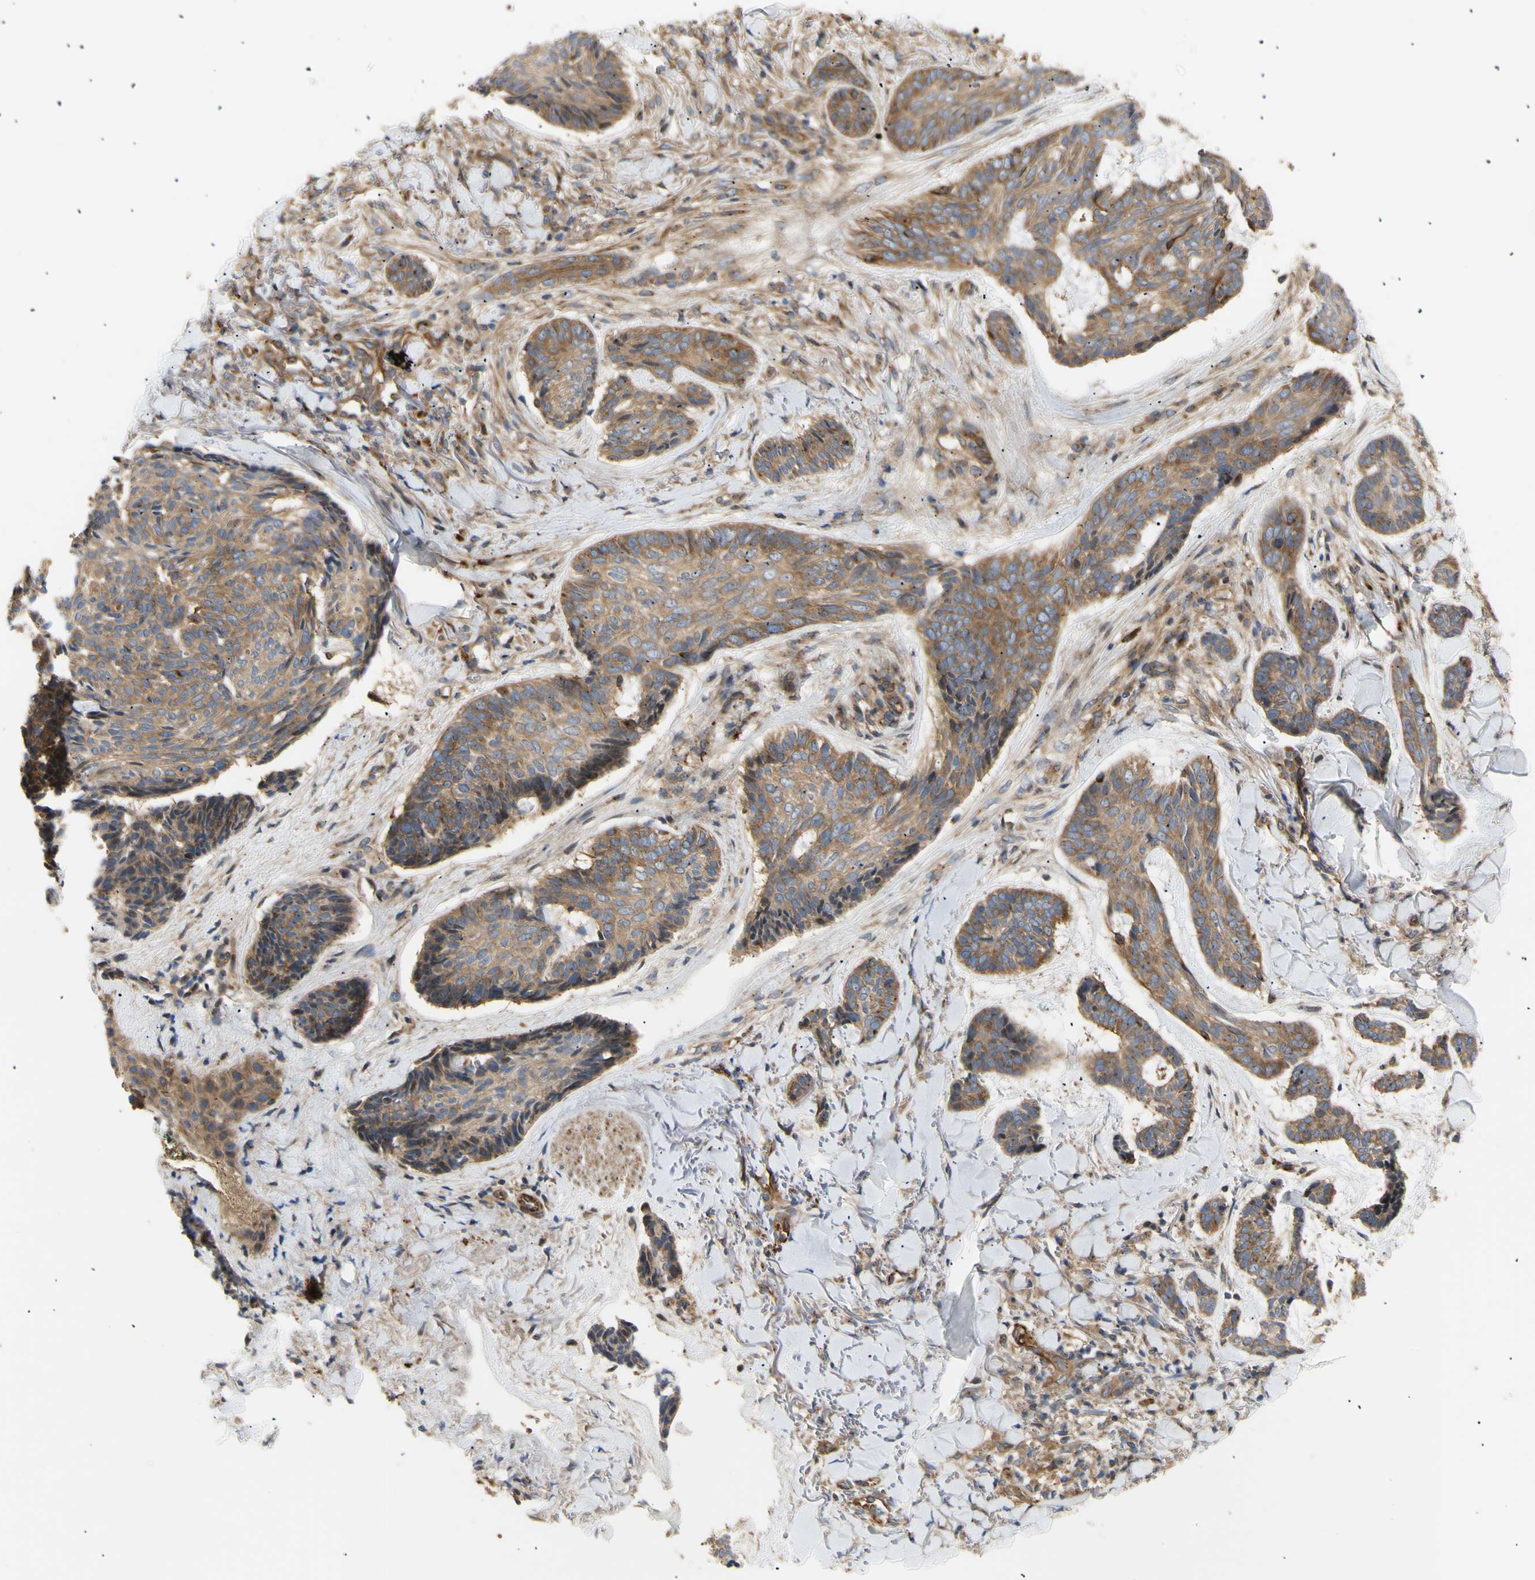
{"staining": {"intensity": "moderate", "quantity": ">75%", "location": "cytoplasmic/membranous"}, "tissue": "skin cancer", "cell_type": "Tumor cells", "image_type": "cancer", "snomed": [{"axis": "morphology", "description": "Basal cell carcinoma"}, {"axis": "topography", "description": "Skin"}], "caption": "This photomicrograph exhibits immunohistochemistry staining of skin basal cell carcinoma, with medium moderate cytoplasmic/membranous staining in approximately >75% of tumor cells.", "gene": "TUBG2", "patient": {"sex": "male", "age": 43}}